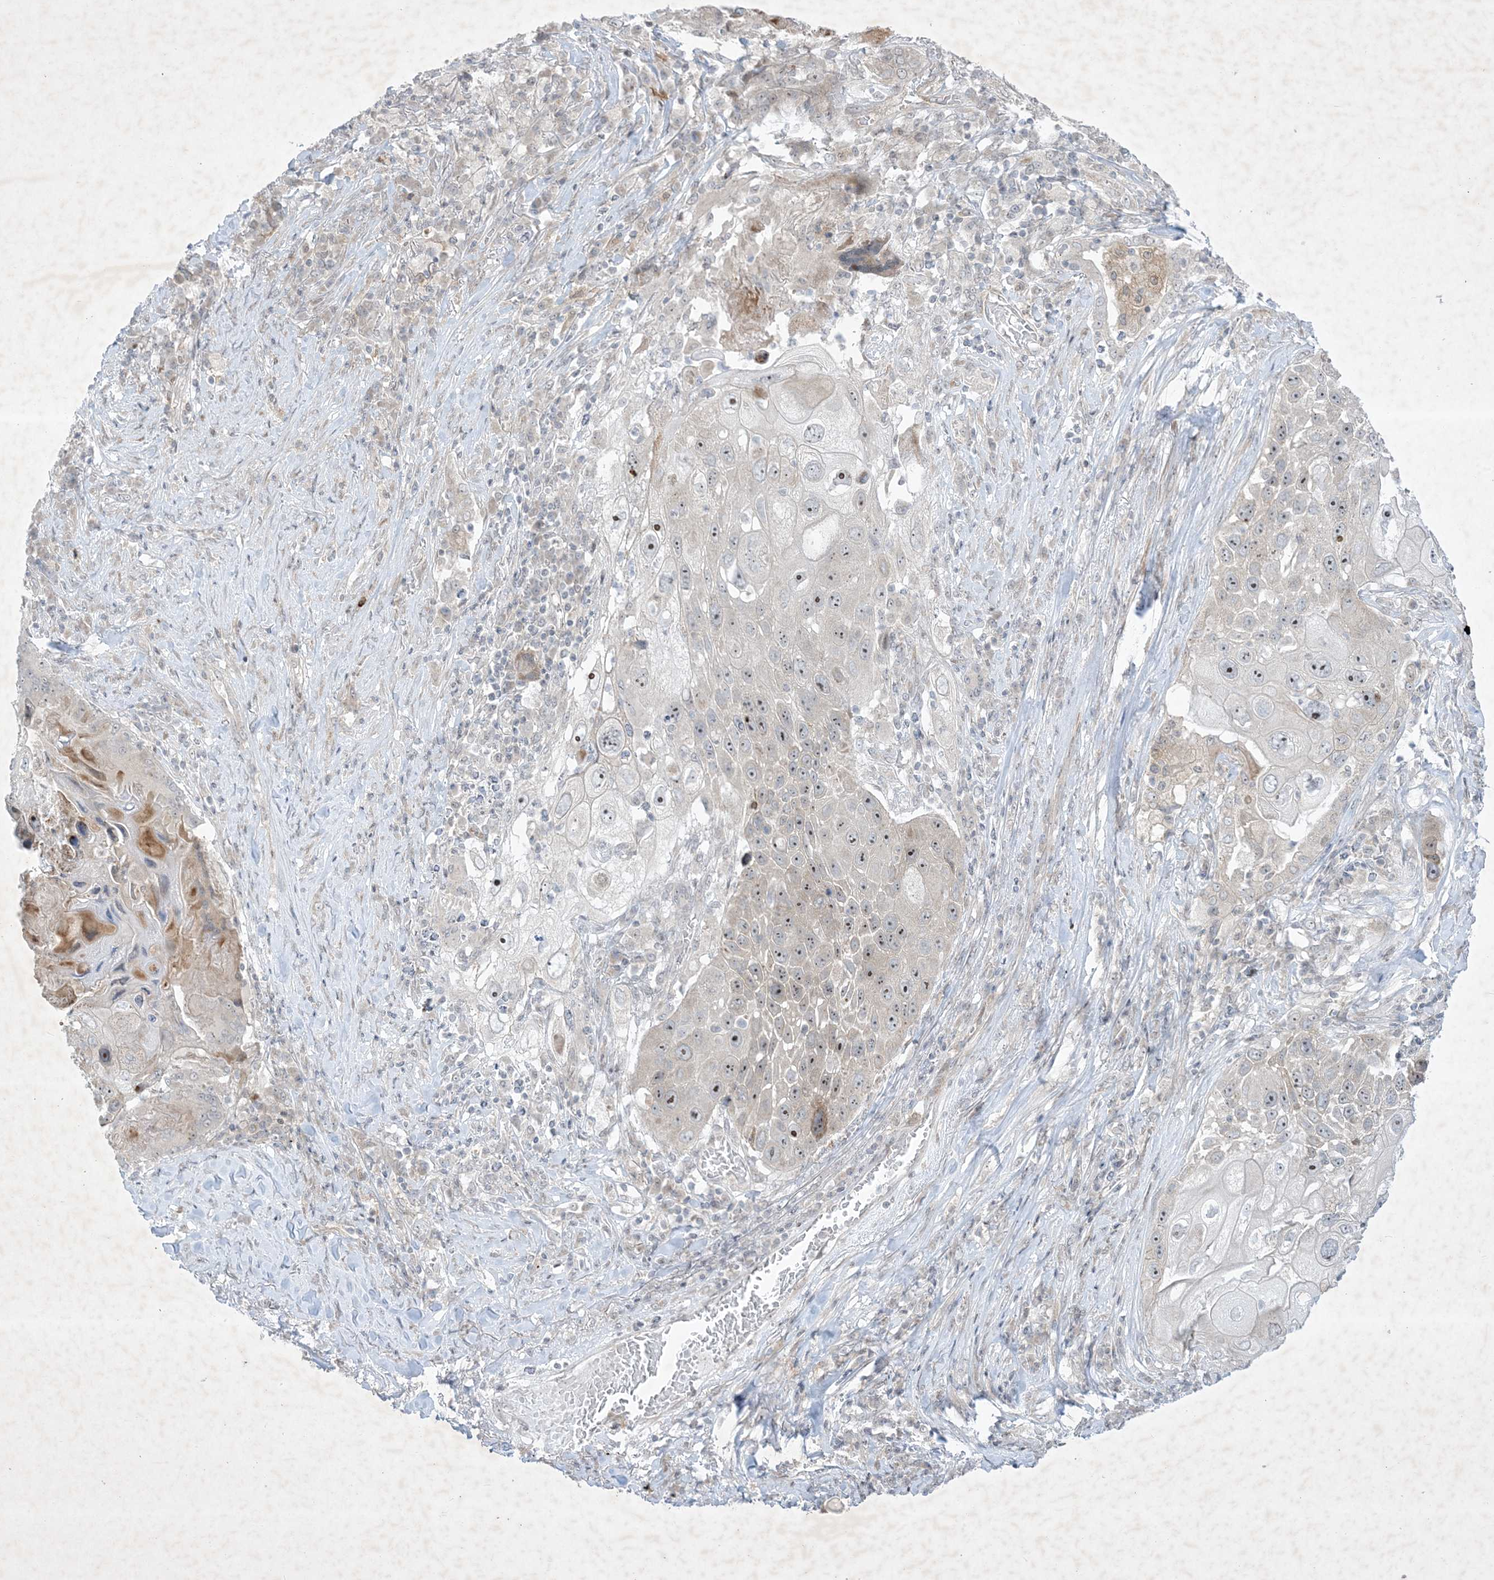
{"staining": {"intensity": "moderate", "quantity": "25%-75%", "location": "nuclear"}, "tissue": "lung cancer", "cell_type": "Tumor cells", "image_type": "cancer", "snomed": [{"axis": "morphology", "description": "Squamous cell carcinoma, NOS"}, {"axis": "topography", "description": "Lung"}], "caption": "Lung squamous cell carcinoma stained for a protein demonstrates moderate nuclear positivity in tumor cells.", "gene": "SOGA3", "patient": {"sex": "male", "age": 61}}